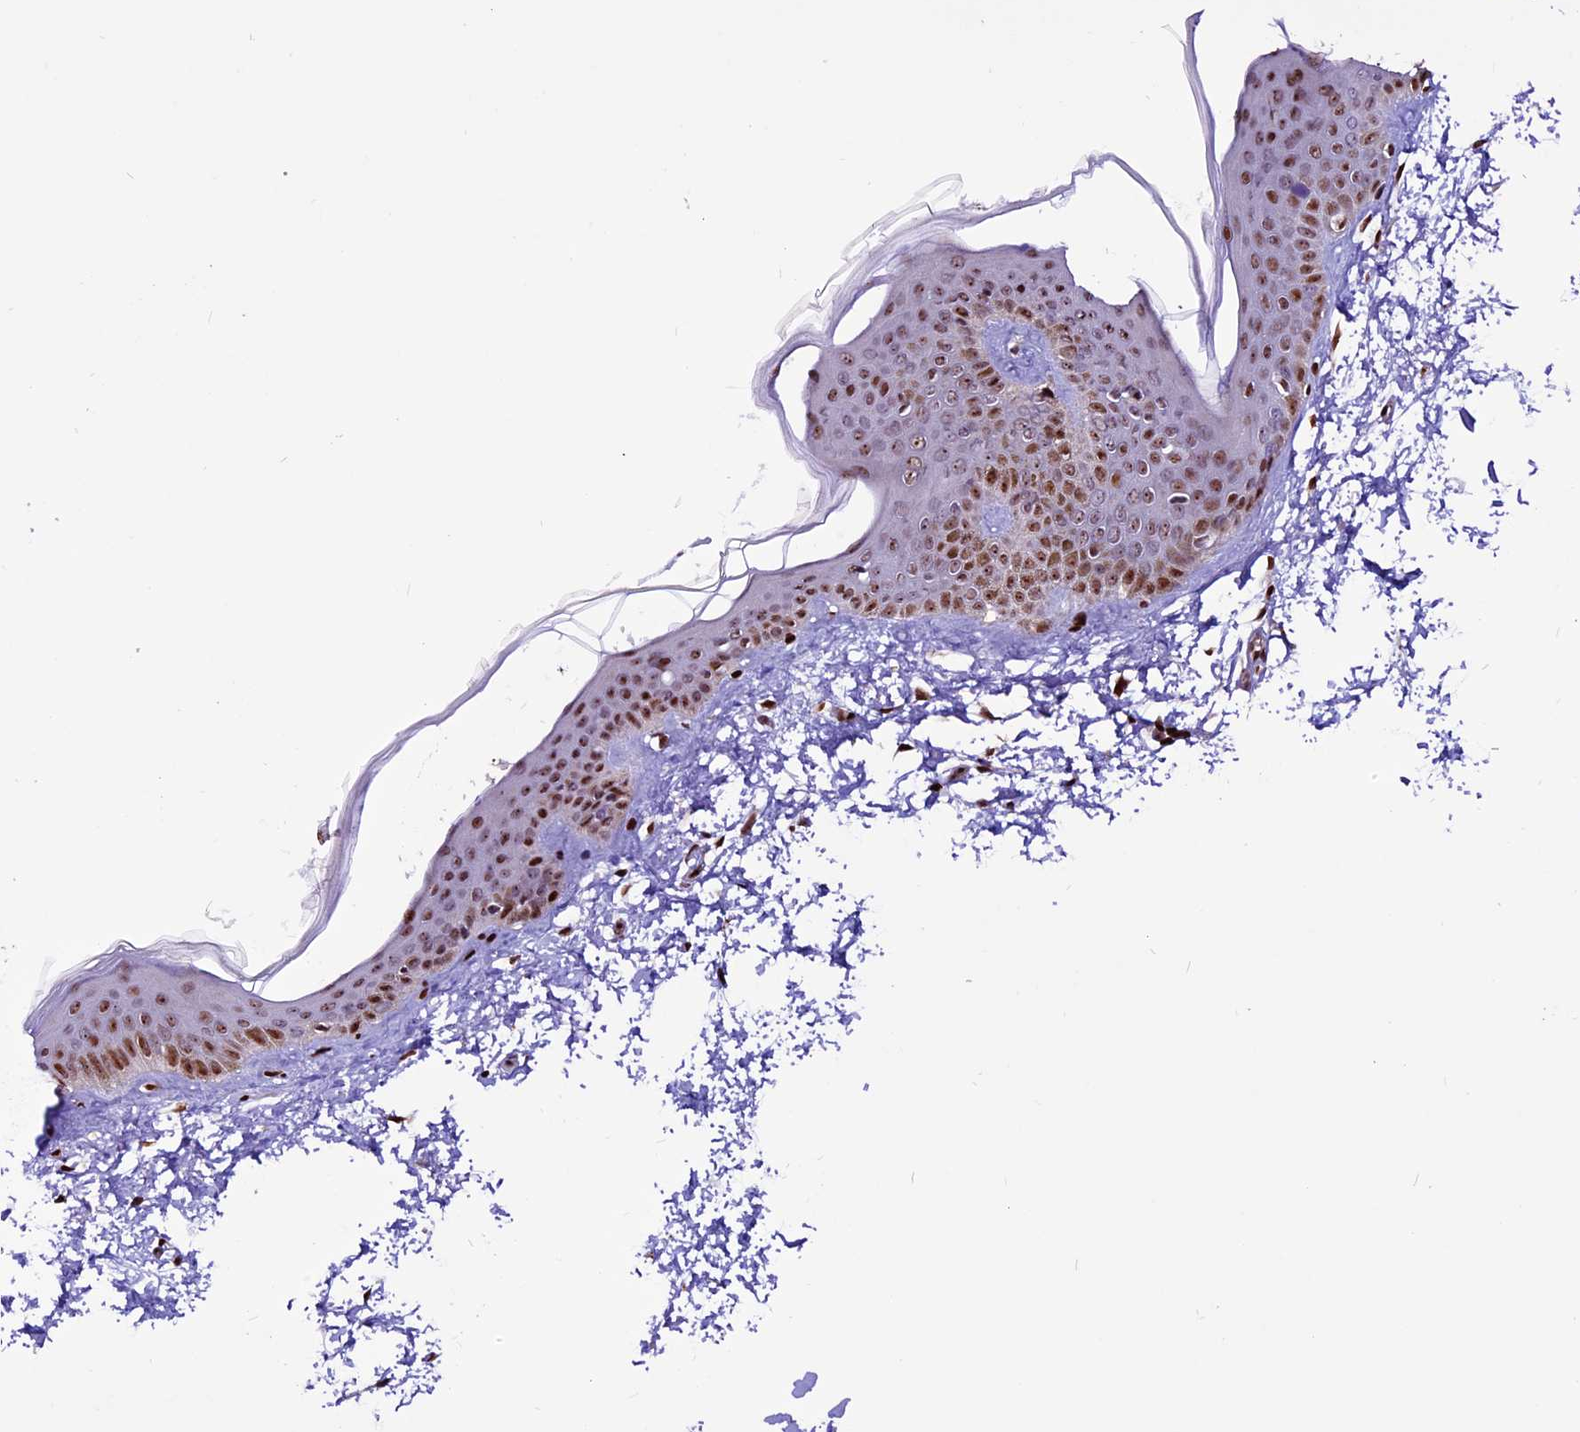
{"staining": {"intensity": "strong", "quantity": ">75%", "location": "nuclear"}, "tissue": "skin", "cell_type": "Fibroblasts", "image_type": "normal", "snomed": [{"axis": "morphology", "description": "Normal tissue, NOS"}, {"axis": "topography", "description": "Skin"}], "caption": "The photomicrograph demonstrates immunohistochemical staining of normal skin. There is strong nuclear staining is identified in approximately >75% of fibroblasts. (Stains: DAB in brown, nuclei in blue, Microscopy: brightfield microscopy at high magnification).", "gene": "RINL", "patient": {"sex": "female", "age": 58}}